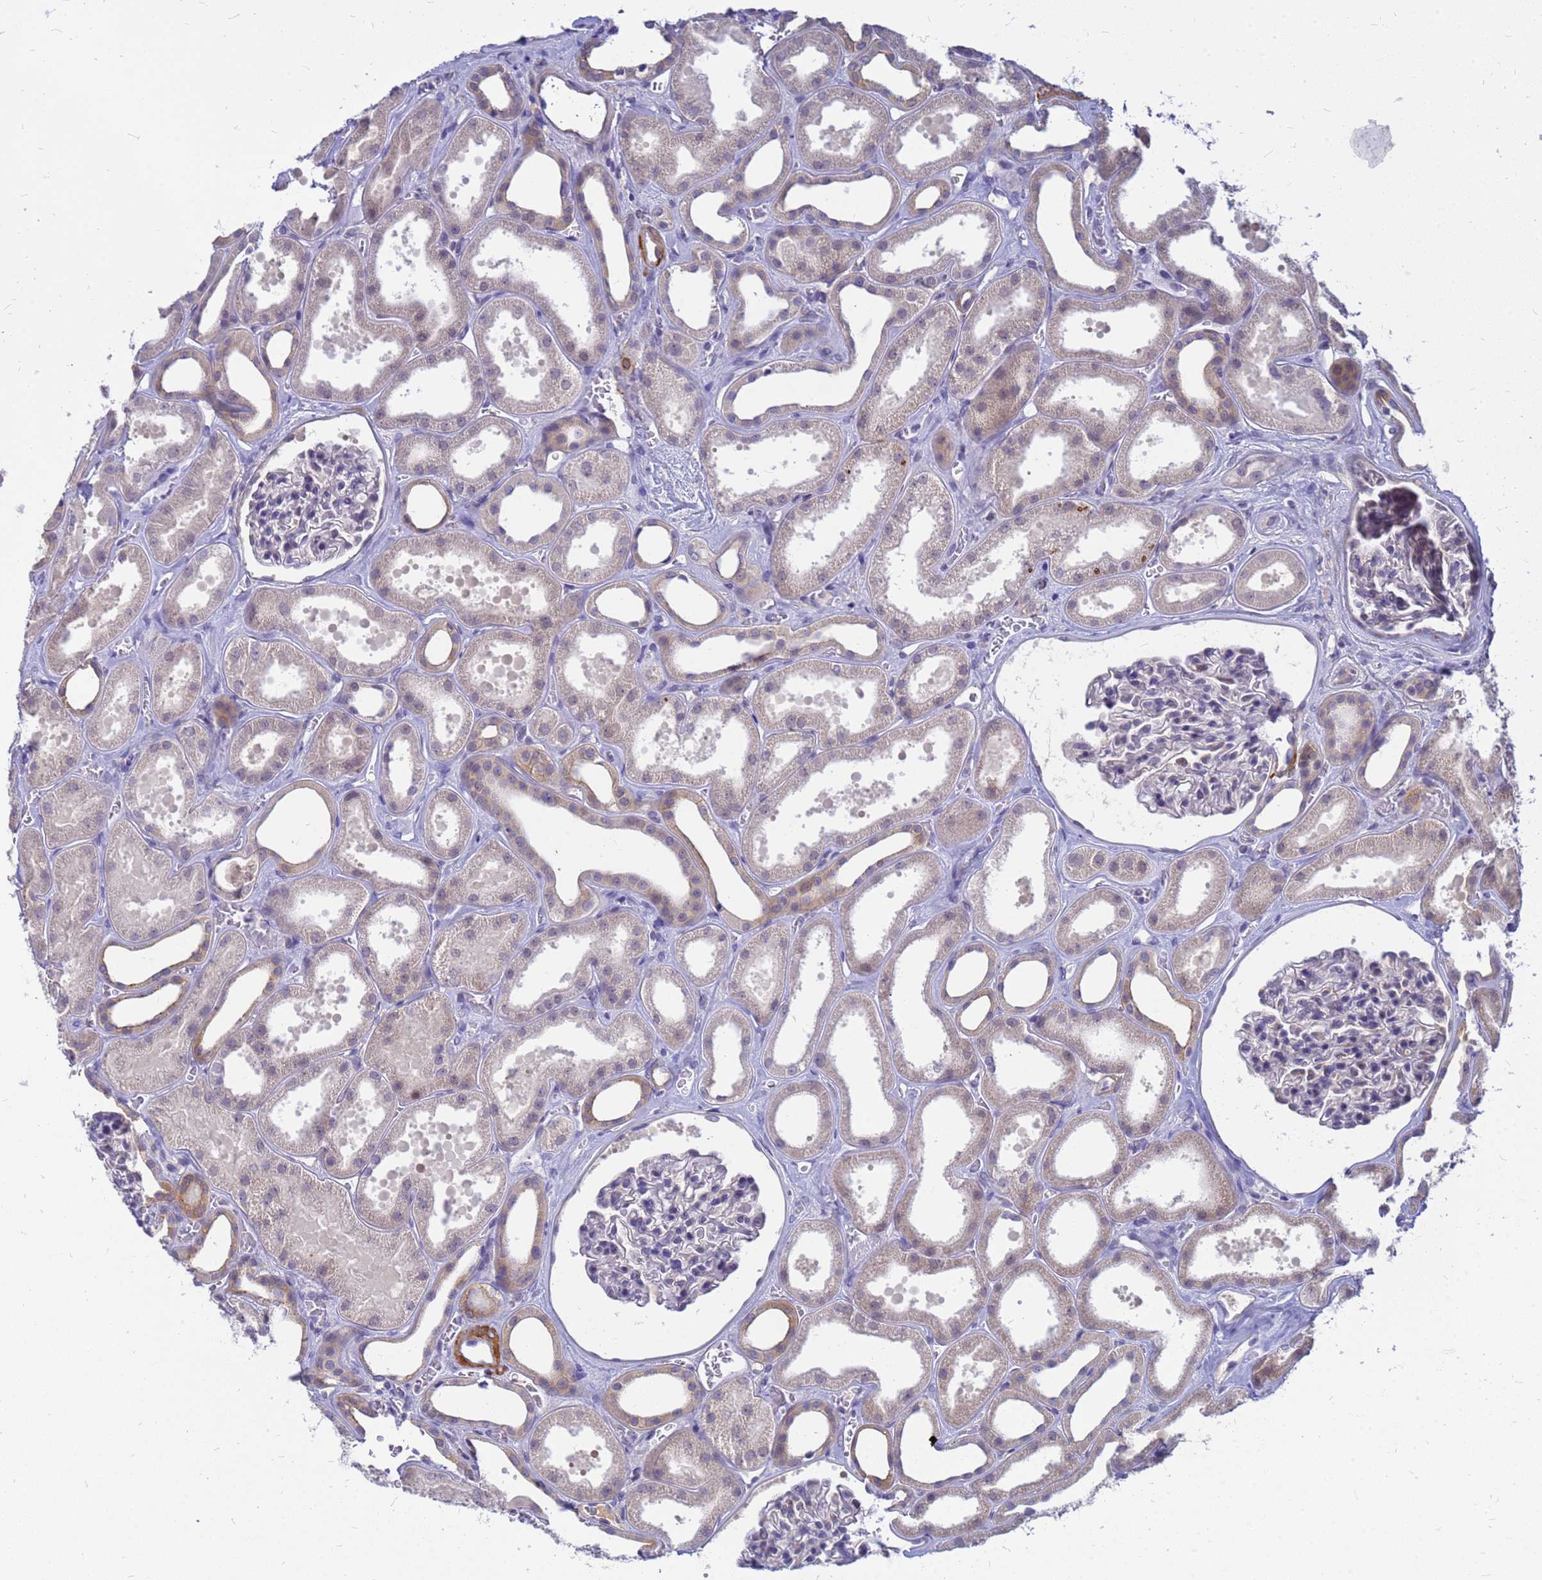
{"staining": {"intensity": "weak", "quantity": "<25%", "location": "nuclear"}, "tissue": "kidney", "cell_type": "Cells in glomeruli", "image_type": "normal", "snomed": [{"axis": "morphology", "description": "Normal tissue, NOS"}, {"axis": "morphology", "description": "Adenocarcinoma, NOS"}, {"axis": "topography", "description": "Kidney"}], "caption": "Immunohistochemistry micrograph of unremarkable kidney: kidney stained with DAB displays no significant protein staining in cells in glomeruli.", "gene": "SRGAP3", "patient": {"sex": "female", "age": 68}}